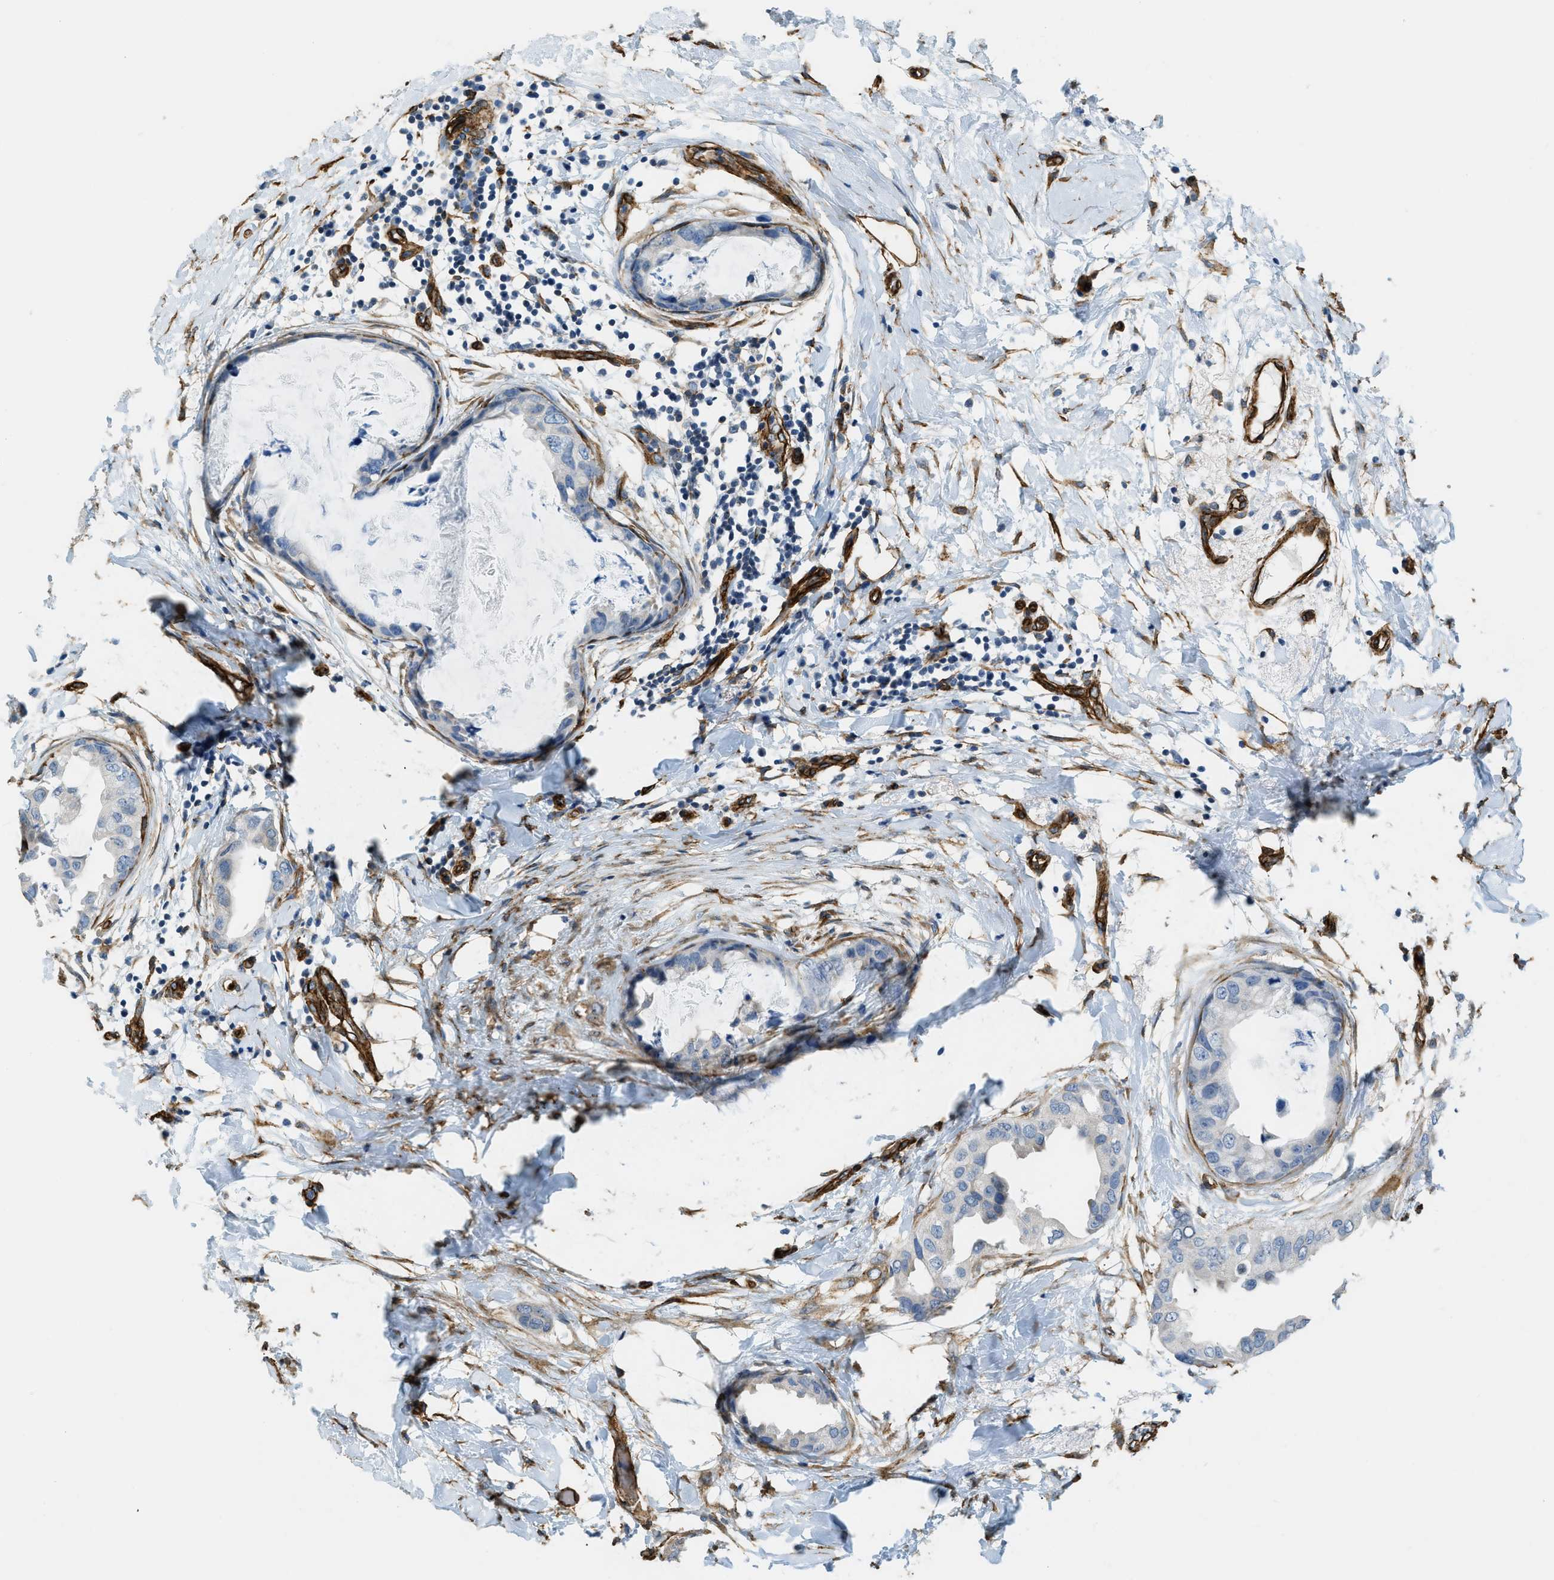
{"staining": {"intensity": "negative", "quantity": "none", "location": "none"}, "tissue": "breast cancer", "cell_type": "Tumor cells", "image_type": "cancer", "snomed": [{"axis": "morphology", "description": "Duct carcinoma"}, {"axis": "topography", "description": "Breast"}], "caption": "This is an immunohistochemistry micrograph of infiltrating ductal carcinoma (breast). There is no positivity in tumor cells.", "gene": "TMEM43", "patient": {"sex": "female", "age": 40}}